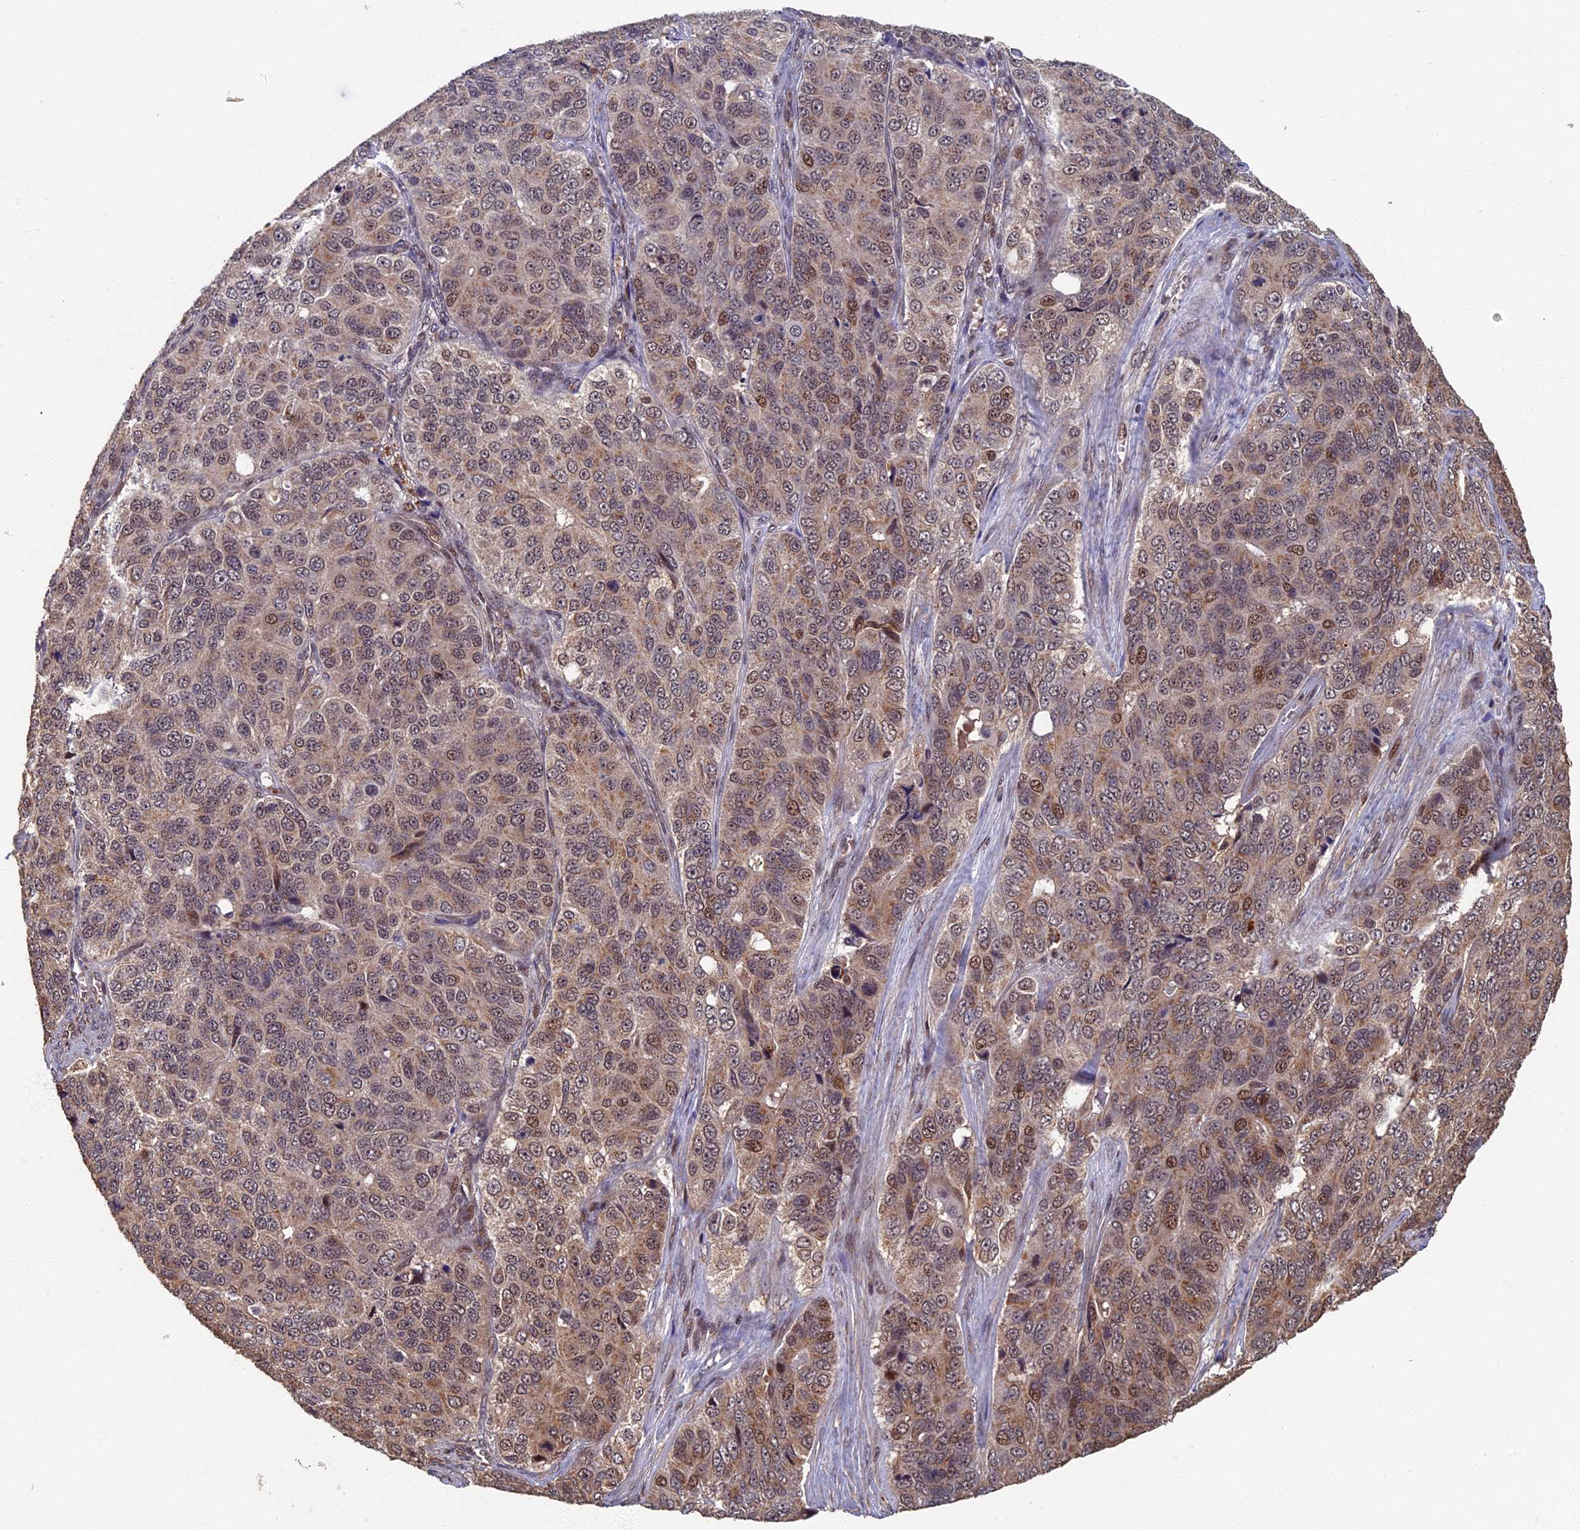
{"staining": {"intensity": "moderate", "quantity": "25%-75%", "location": "nuclear"}, "tissue": "ovarian cancer", "cell_type": "Tumor cells", "image_type": "cancer", "snomed": [{"axis": "morphology", "description": "Carcinoma, endometroid"}, {"axis": "topography", "description": "Ovary"}], "caption": "Endometroid carcinoma (ovarian) stained with DAB immunohistochemistry (IHC) displays medium levels of moderate nuclear staining in approximately 25%-75% of tumor cells.", "gene": "RASGRF1", "patient": {"sex": "female", "age": 51}}